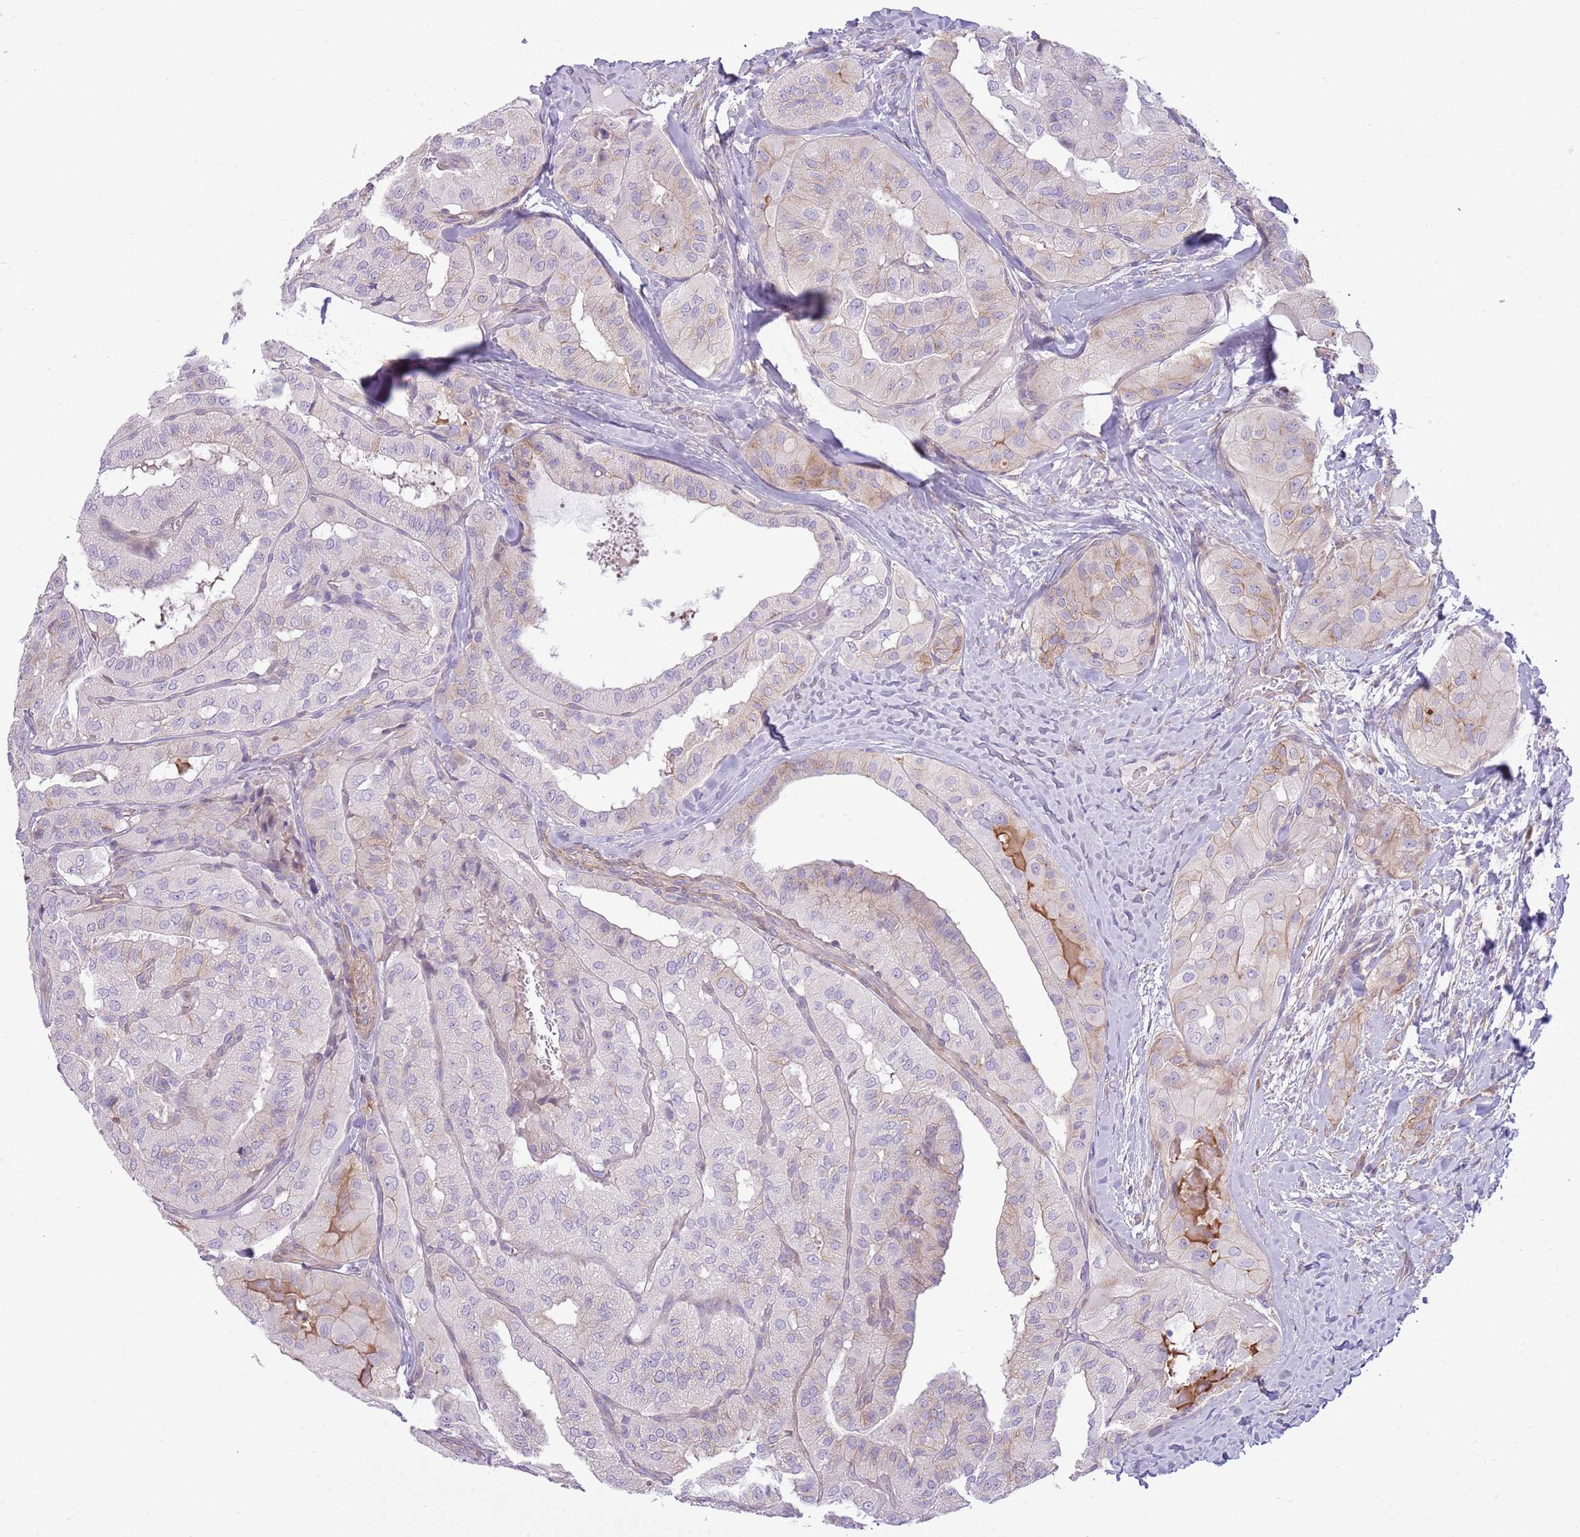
{"staining": {"intensity": "weak", "quantity": "<25%", "location": "cytoplasmic/membranous"}, "tissue": "thyroid cancer", "cell_type": "Tumor cells", "image_type": "cancer", "snomed": [{"axis": "morphology", "description": "Normal tissue, NOS"}, {"axis": "morphology", "description": "Papillary adenocarcinoma, NOS"}, {"axis": "topography", "description": "Thyroid gland"}], "caption": "Immunohistochemical staining of thyroid papillary adenocarcinoma exhibits no significant positivity in tumor cells.", "gene": "ZC4H2", "patient": {"sex": "female", "age": 59}}